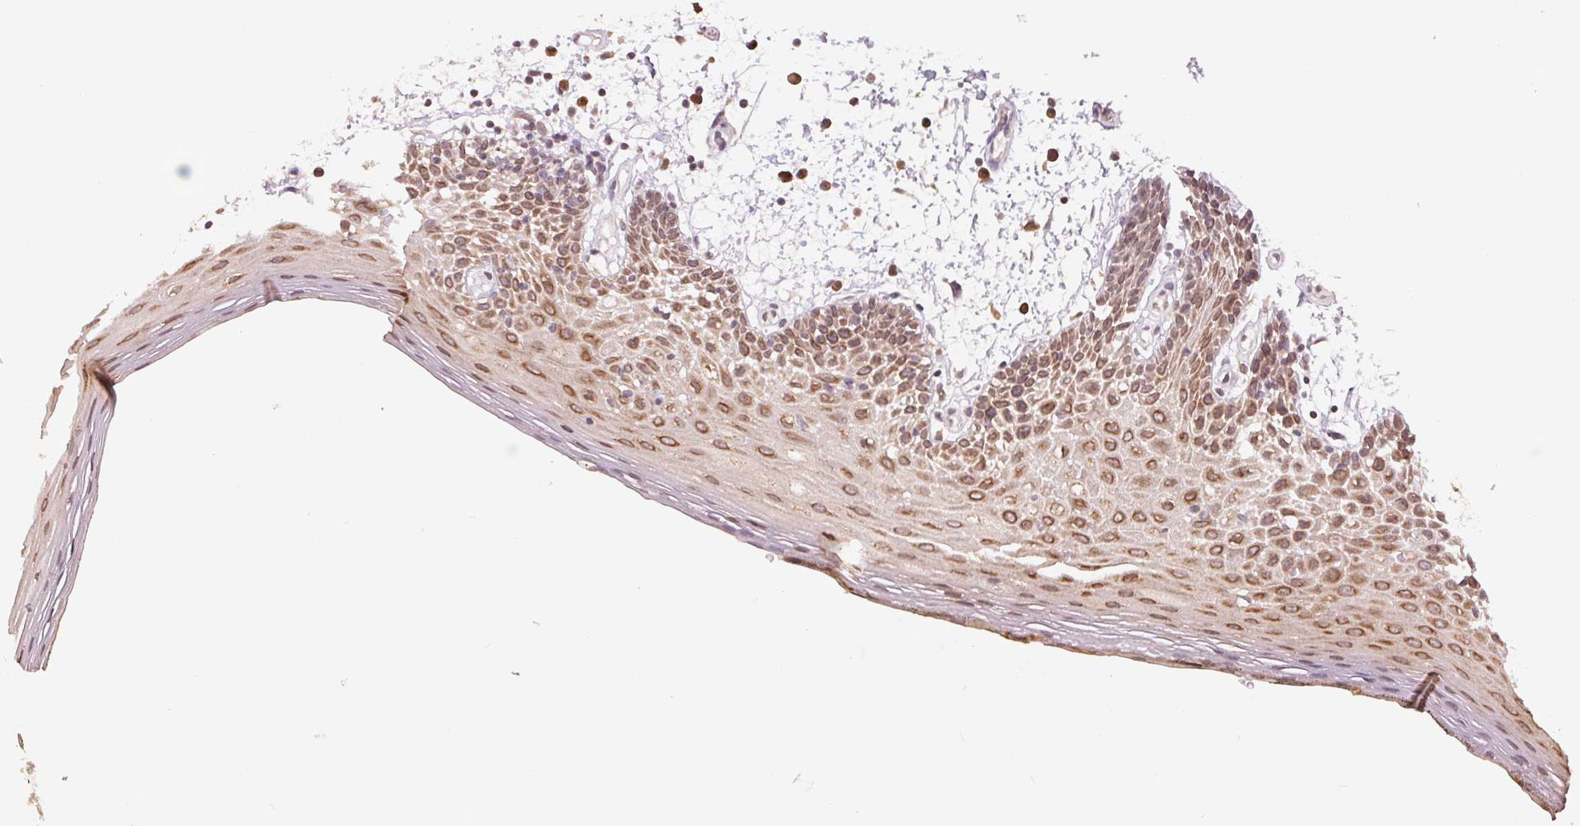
{"staining": {"intensity": "moderate", "quantity": ">75%", "location": "cytoplasmic/membranous"}, "tissue": "oral mucosa", "cell_type": "Squamous epithelial cells", "image_type": "normal", "snomed": [{"axis": "morphology", "description": "Normal tissue, NOS"}, {"axis": "morphology", "description": "Squamous cell carcinoma, NOS"}, {"axis": "topography", "description": "Oral tissue"}, {"axis": "topography", "description": "Head-Neck"}], "caption": "A brown stain highlights moderate cytoplasmic/membranous staining of a protein in squamous epithelial cells of normal oral mucosa.", "gene": "TECR", "patient": {"sex": "male", "age": 52}}